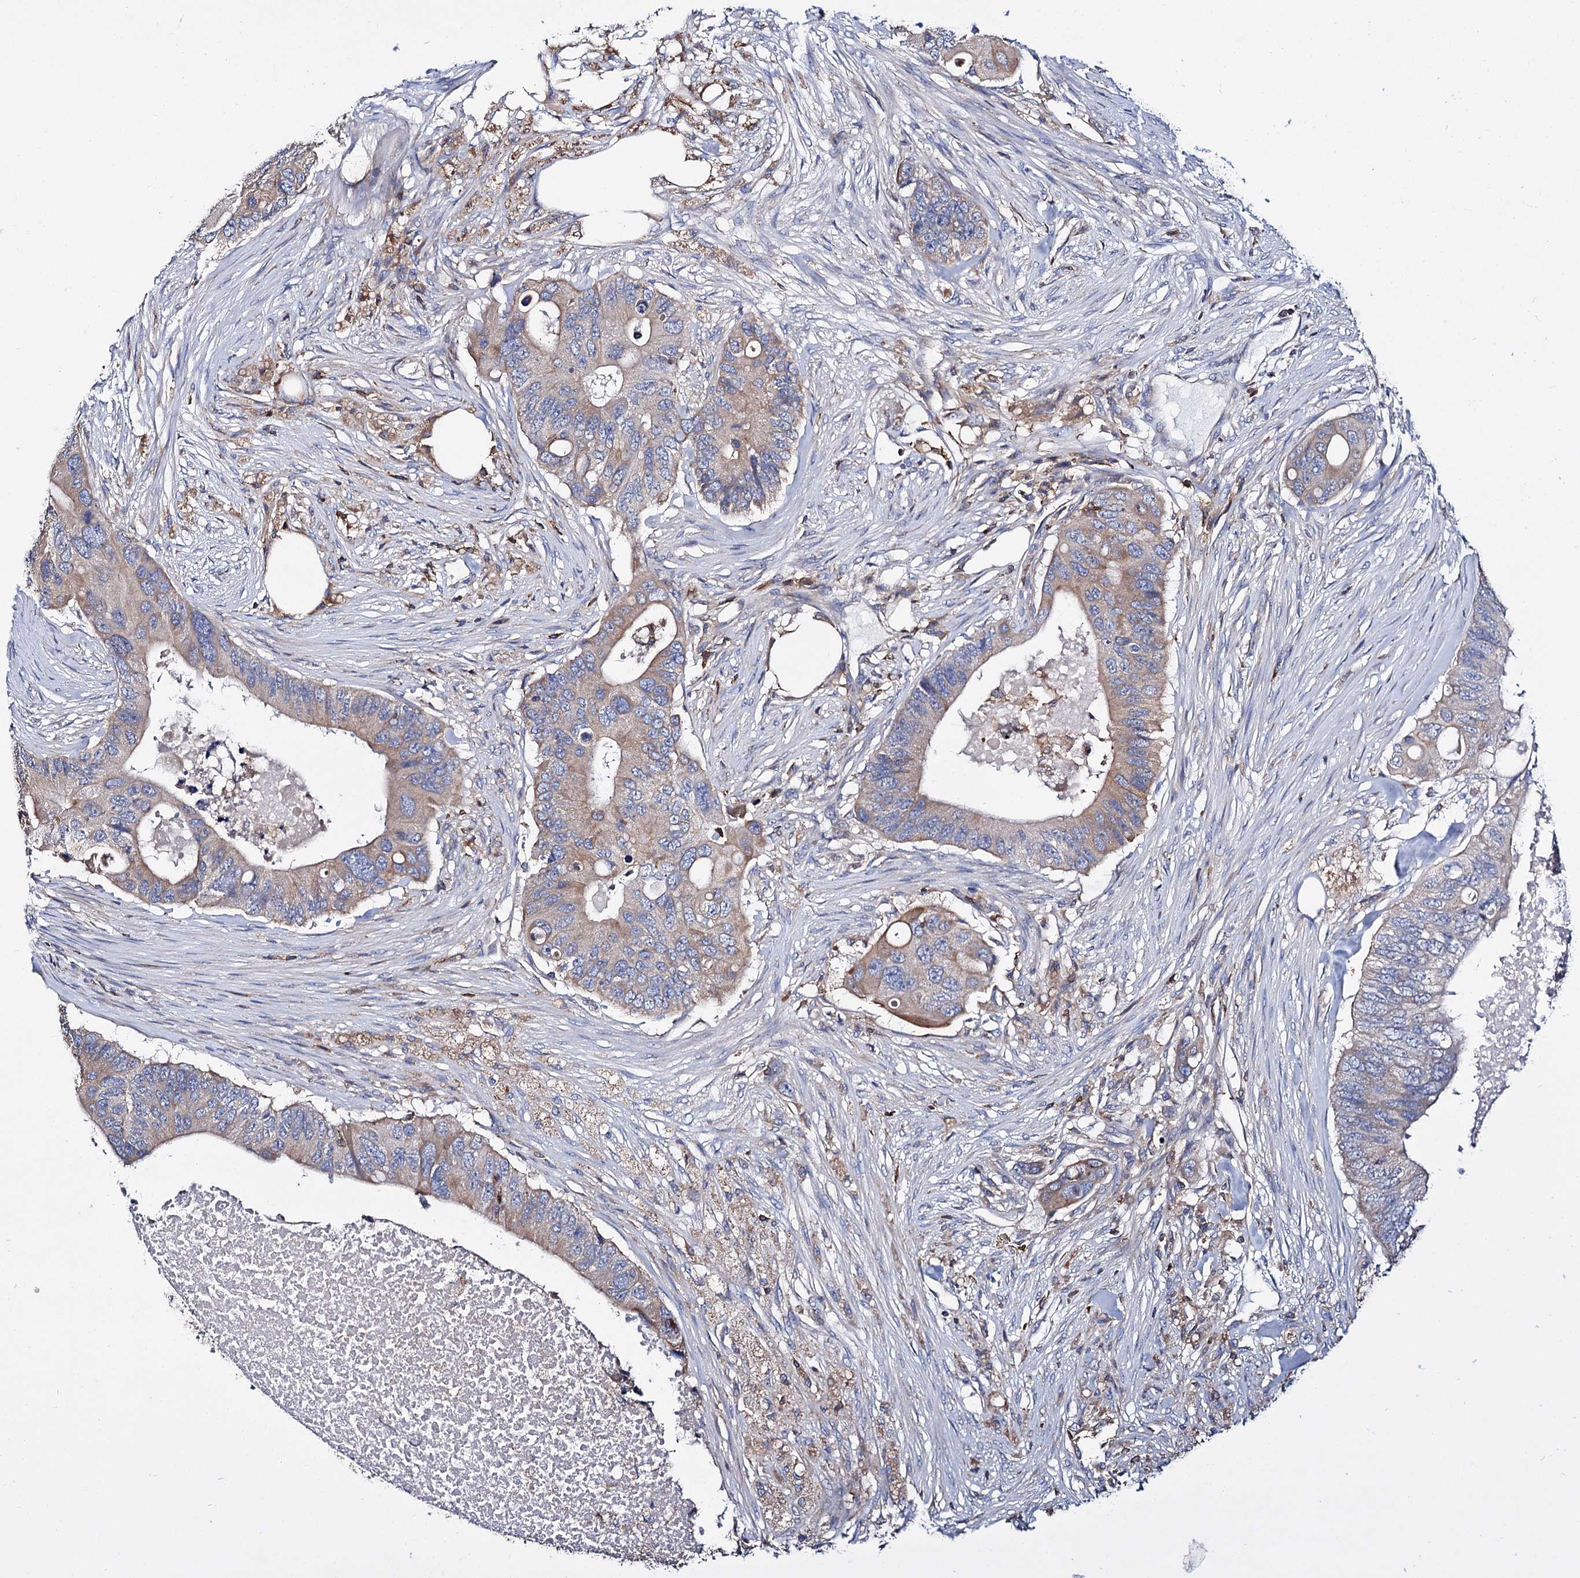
{"staining": {"intensity": "moderate", "quantity": ">75%", "location": "cytoplasmic/membranous"}, "tissue": "colorectal cancer", "cell_type": "Tumor cells", "image_type": "cancer", "snomed": [{"axis": "morphology", "description": "Adenocarcinoma, NOS"}, {"axis": "topography", "description": "Colon"}], "caption": "Moderate cytoplasmic/membranous expression for a protein is identified in approximately >75% of tumor cells of adenocarcinoma (colorectal) using IHC.", "gene": "UBASH3B", "patient": {"sex": "male", "age": 71}}